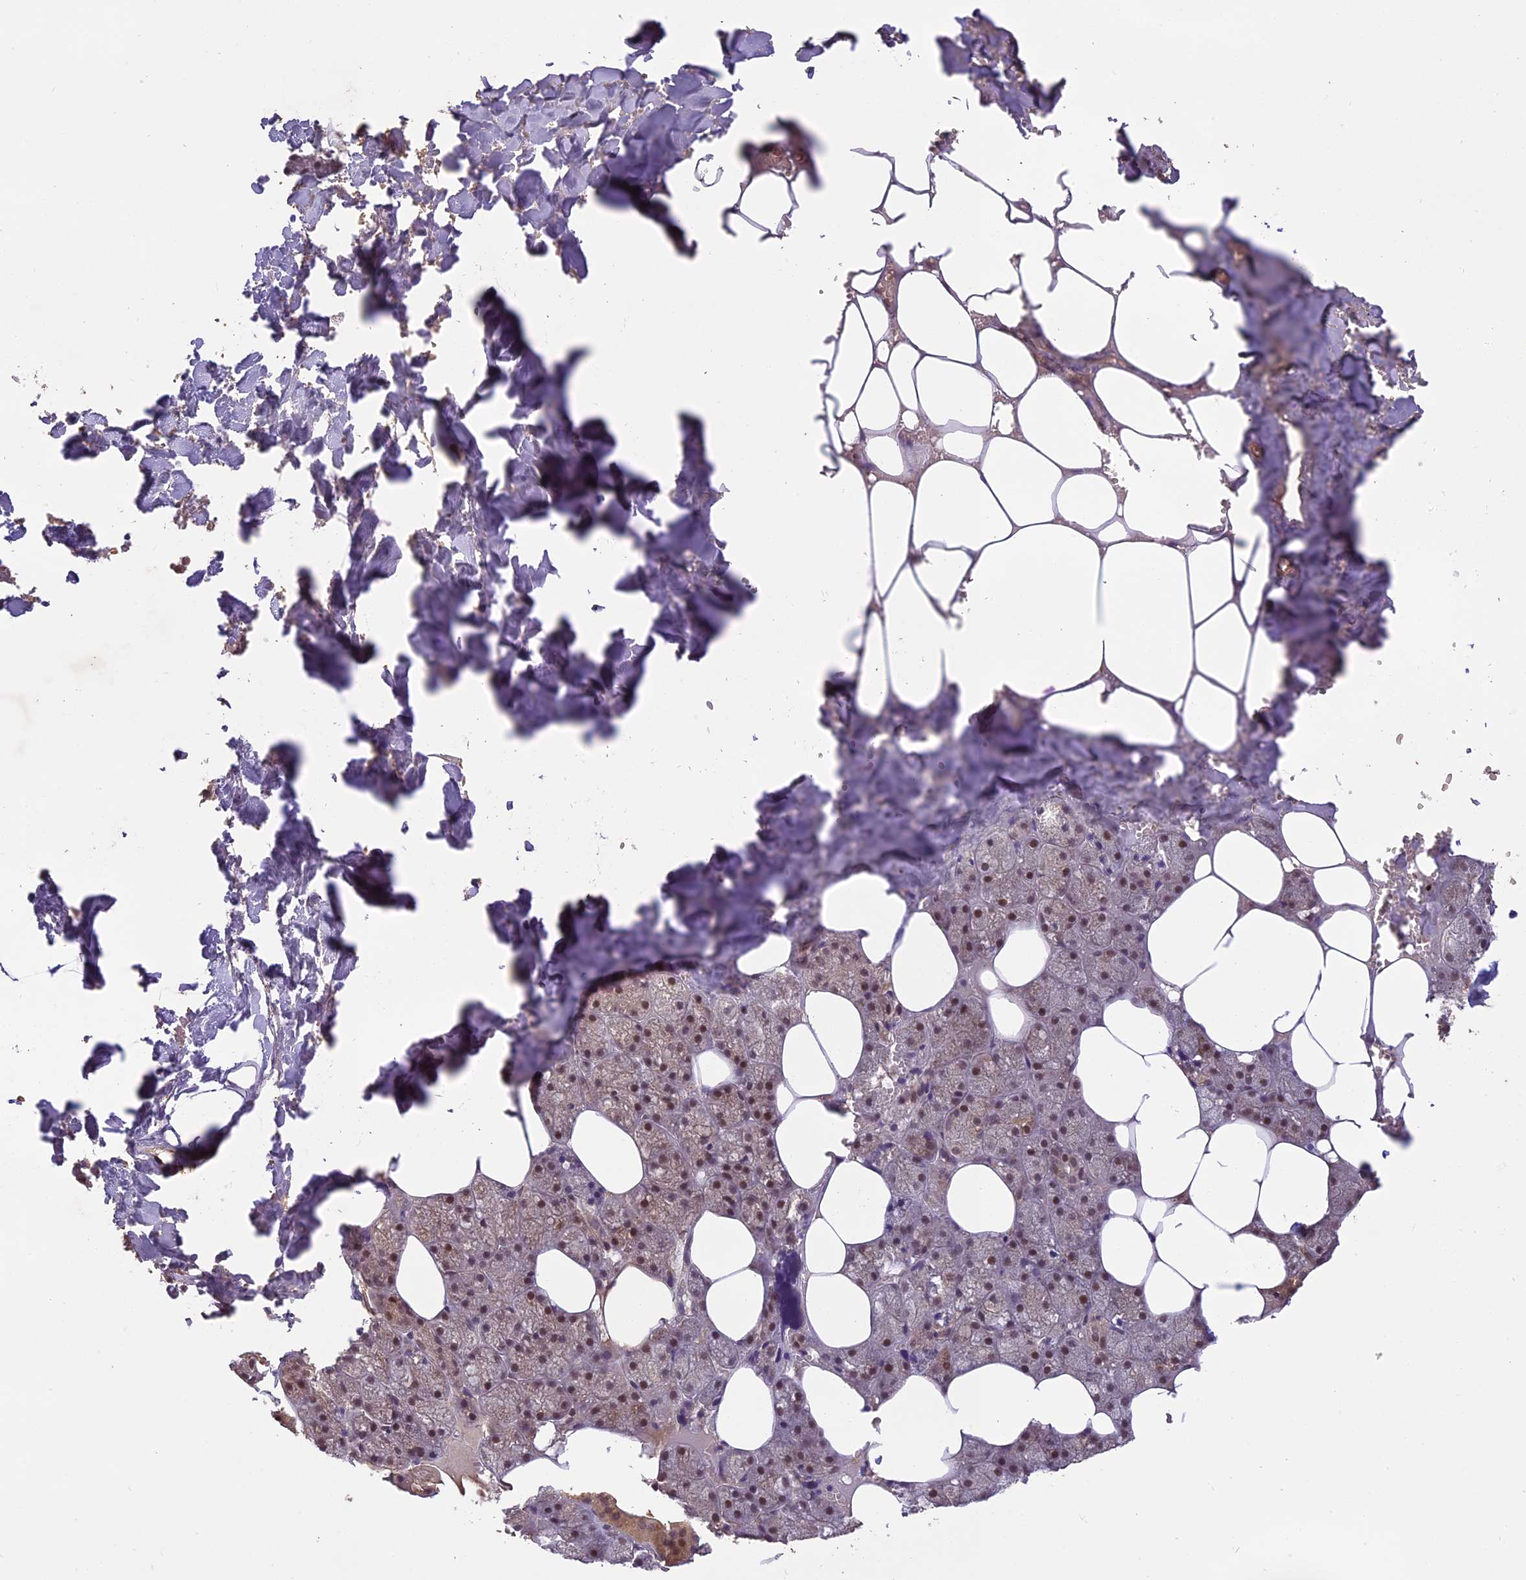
{"staining": {"intensity": "moderate", "quantity": "25%-75%", "location": "cytoplasmic/membranous,nuclear"}, "tissue": "salivary gland", "cell_type": "Glandular cells", "image_type": "normal", "snomed": [{"axis": "morphology", "description": "Normal tissue, NOS"}, {"axis": "topography", "description": "Salivary gland"}], "caption": "DAB (3,3'-diaminobenzidine) immunohistochemical staining of unremarkable salivary gland demonstrates moderate cytoplasmic/membranous,nuclear protein staining in approximately 25%-75% of glandular cells.", "gene": "TIGD7", "patient": {"sex": "male", "age": 62}}